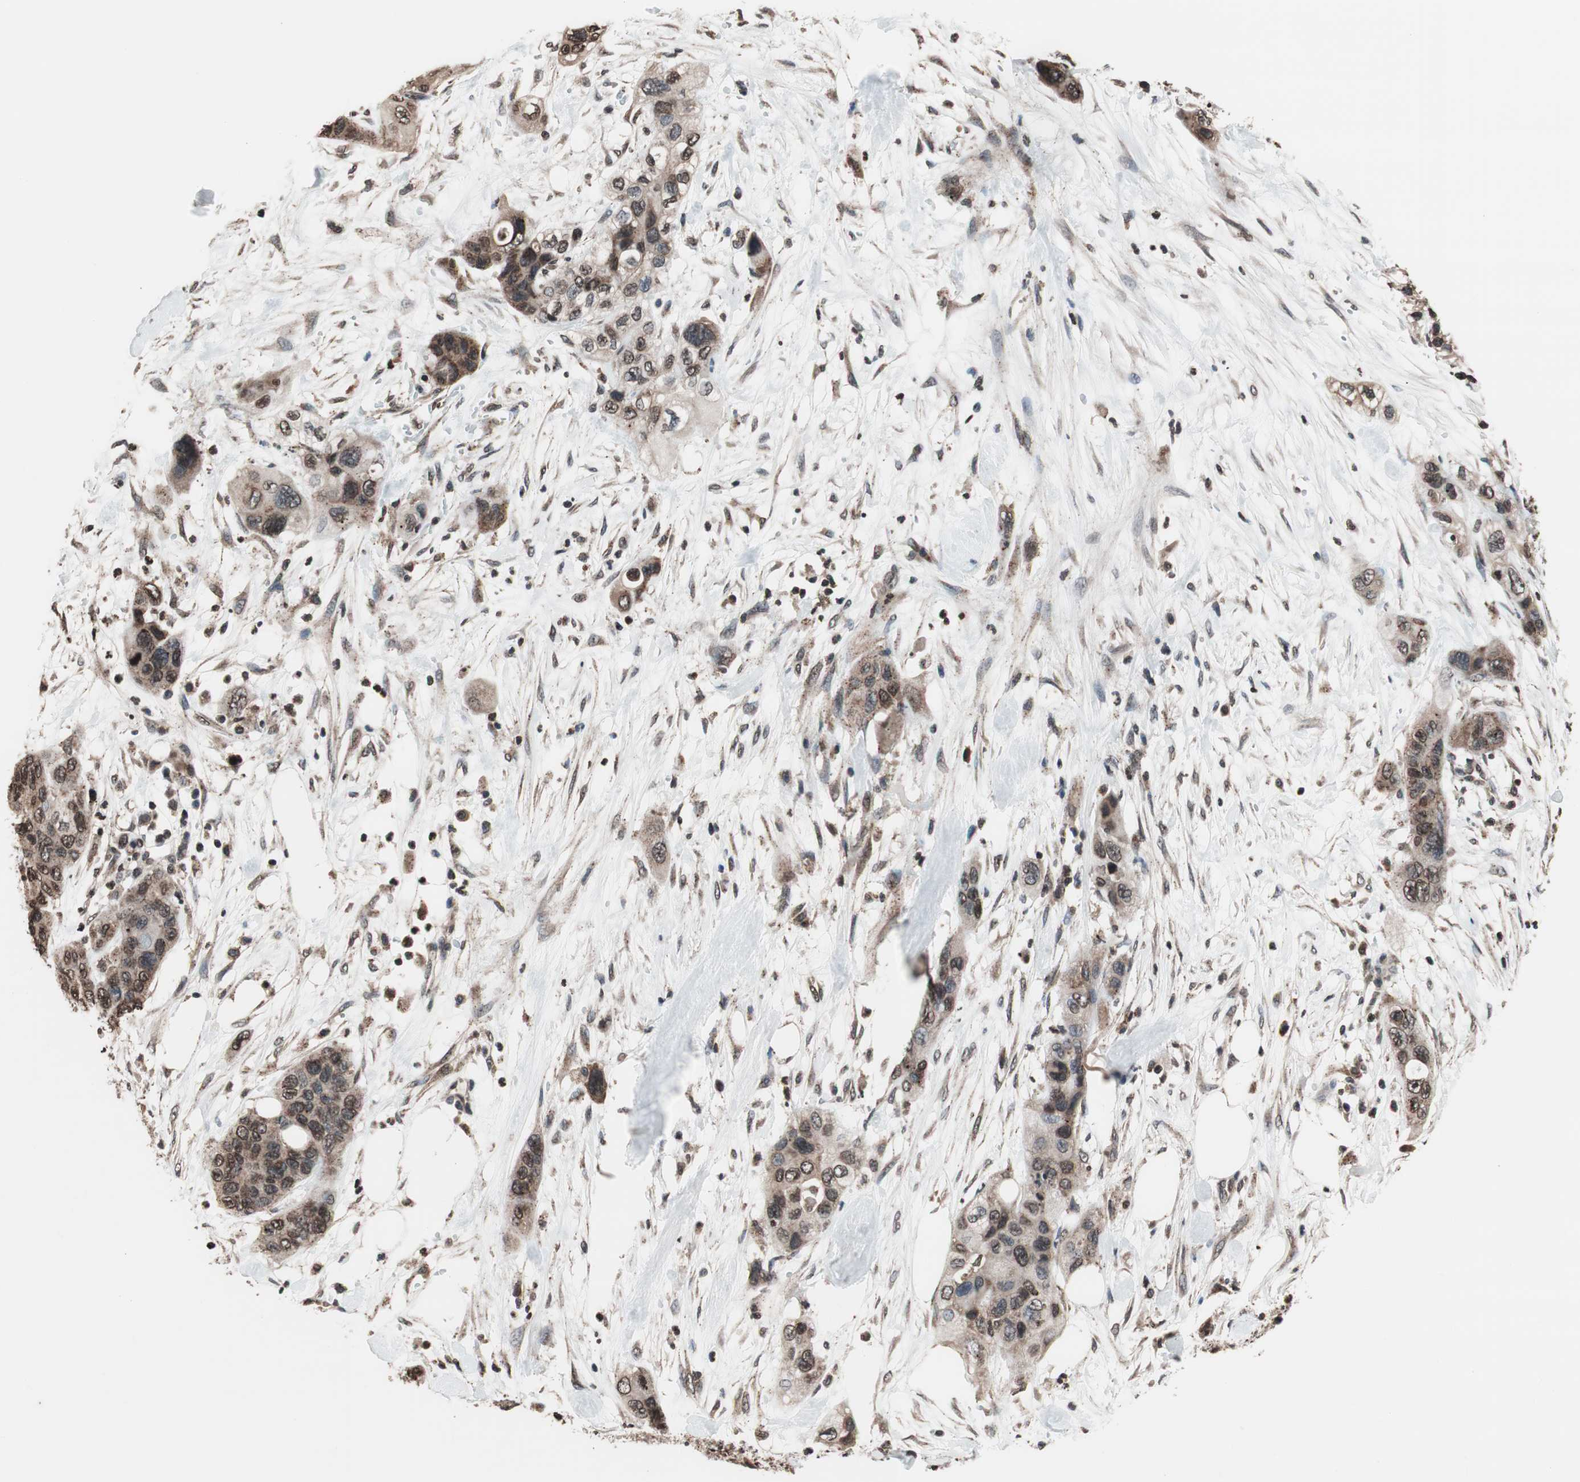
{"staining": {"intensity": "weak", "quantity": ">75%", "location": "cytoplasmic/membranous,nuclear"}, "tissue": "pancreatic cancer", "cell_type": "Tumor cells", "image_type": "cancer", "snomed": [{"axis": "morphology", "description": "Adenocarcinoma, NOS"}, {"axis": "topography", "description": "Pancreas"}], "caption": "The immunohistochemical stain highlights weak cytoplasmic/membranous and nuclear staining in tumor cells of pancreatic cancer tissue. Using DAB (3,3'-diaminobenzidine) (brown) and hematoxylin (blue) stains, captured at high magnification using brightfield microscopy.", "gene": "RFC1", "patient": {"sex": "female", "age": 71}}